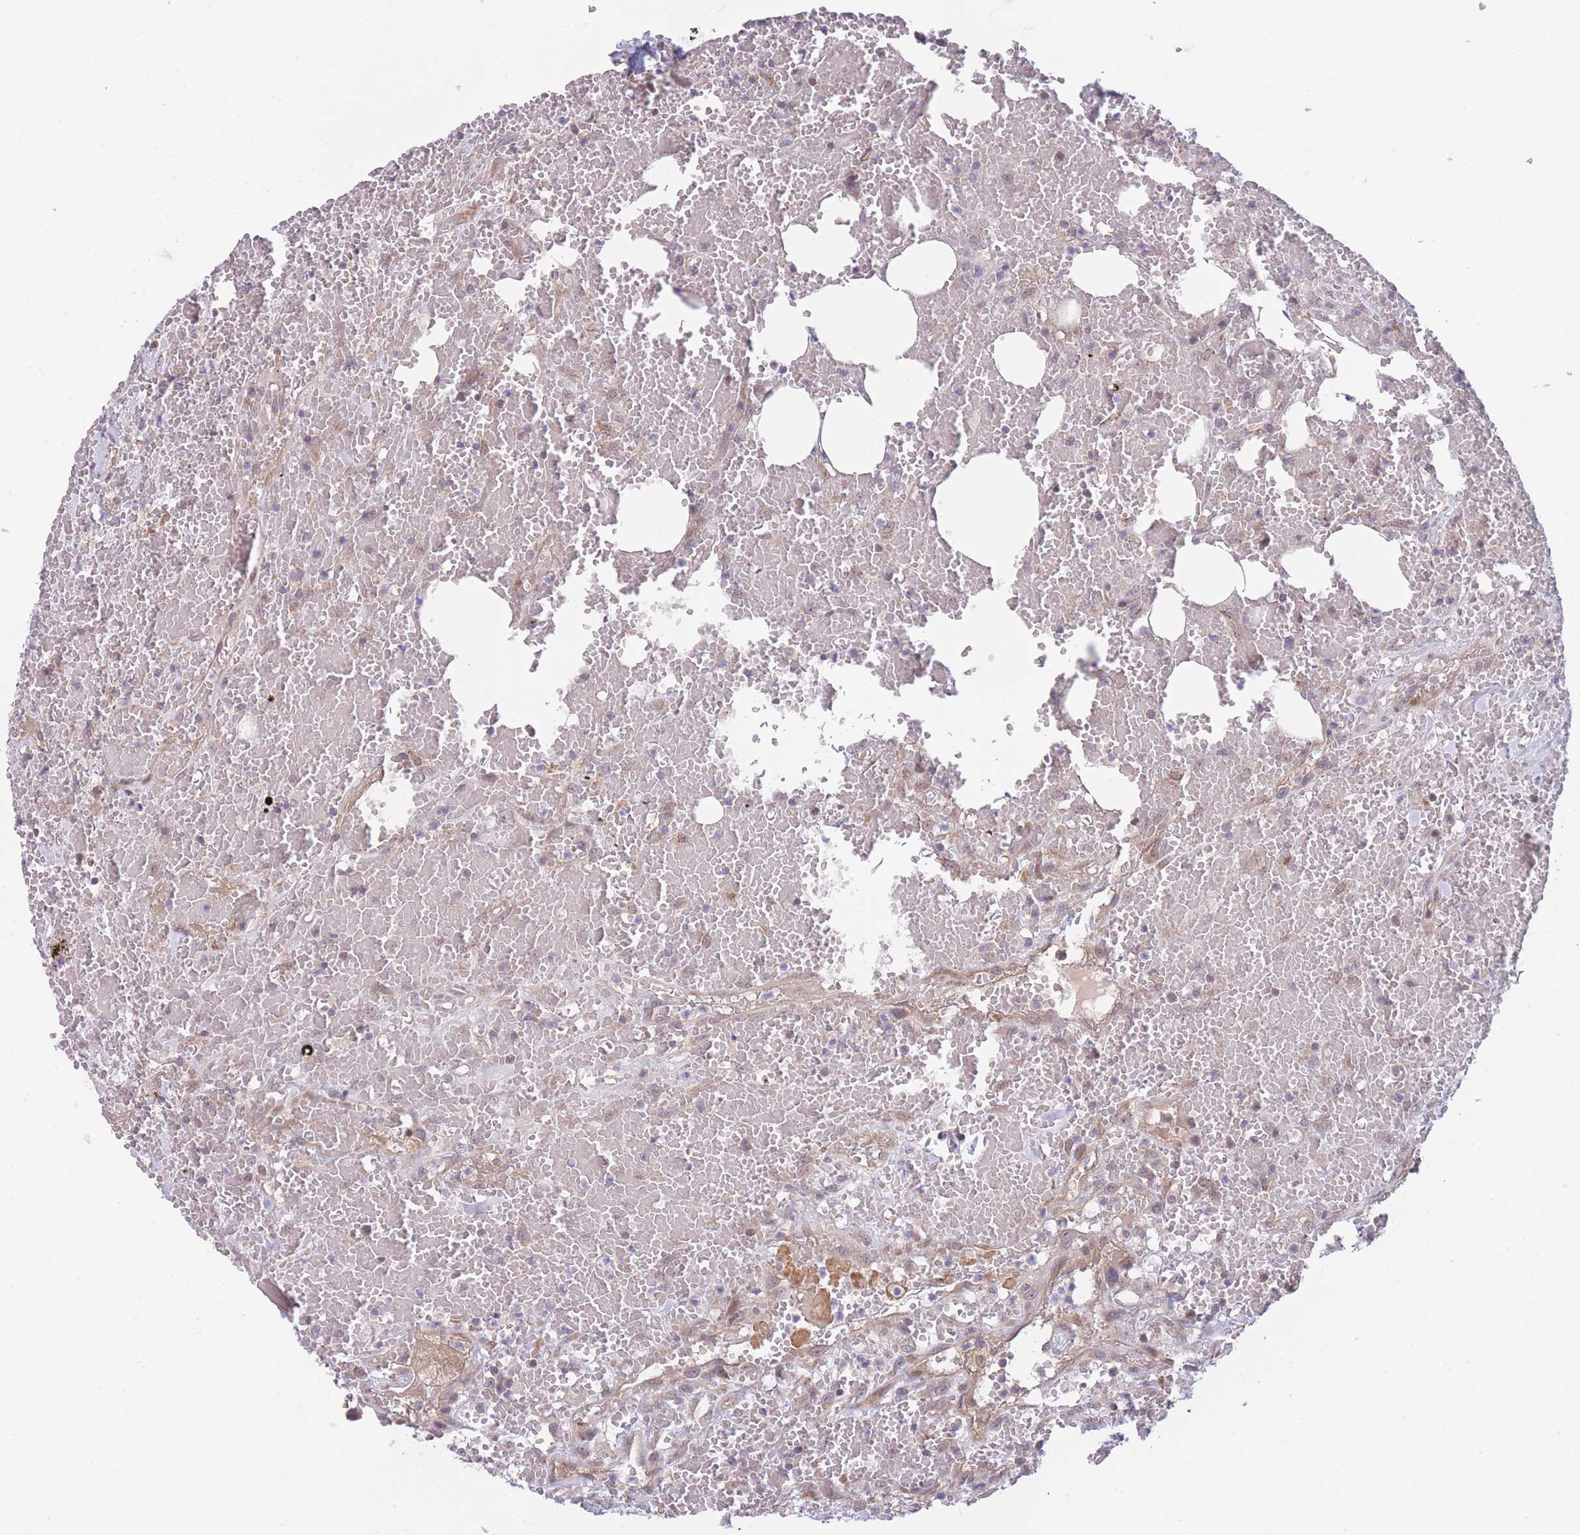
{"staining": {"intensity": "weak", "quantity": ">75%", "location": "cytoplasmic/membranous,nuclear"}, "tissue": "head and neck cancer", "cell_type": "Tumor cells", "image_type": "cancer", "snomed": [{"axis": "morphology", "description": "Squamous cell carcinoma, NOS"}, {"axis": "topography", "description": "Head-Neck"}], "caption": "High-magnification brightfield microscopy of head and neck squamous cell carcinoma stained with DAB (brown) and counterstained with hematoxylin (blue). tumor cells exhibit weak cytoplasmic/membranous and nuclear expression is identified in about>75% of cells.", "gene": "CDC25B", "patient": {"sex": "male", "age": 81}}